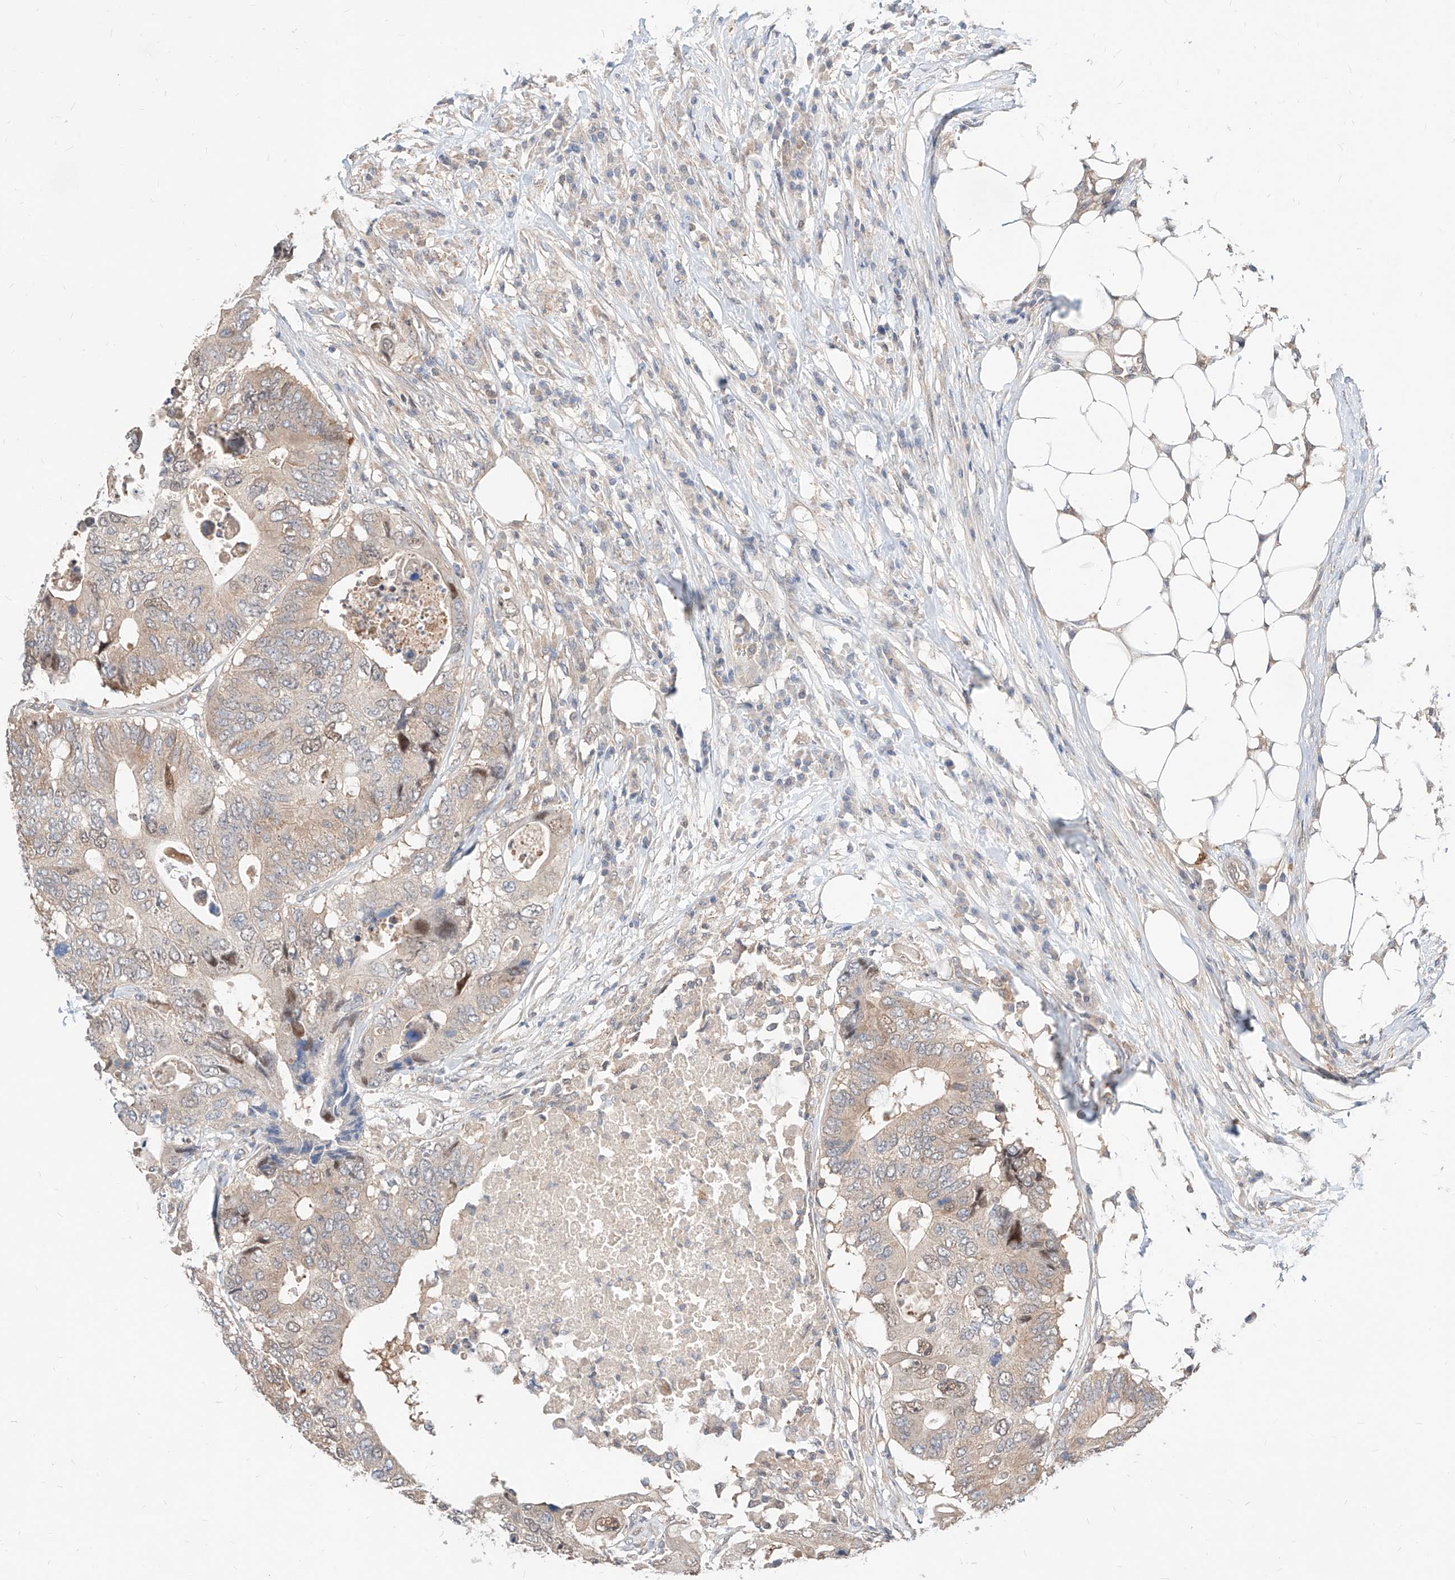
{"staining": {"intensity": "weak", "quantity": "25%-75%", "location": "cytoplasmic/membranous,nuclear"}, "tissue": "colorectal cancer", "cell_type": "Tumor cells", "image_type": "cancer", "snomed": [{"axis": "morphology", "description": "Adenocarcinoma, NOS"}, {"axis": "topography", "description": "Colon"}], "caption": "Human colorectal cancer (adenocarcinoma) stained with a brown dye shows weak cytoplasmic/membranous and nuclear positive expression in about 25%-75% of tumor cells.", "gene": "TSNAX", "patient": {"sex": "male", "age": 71}}